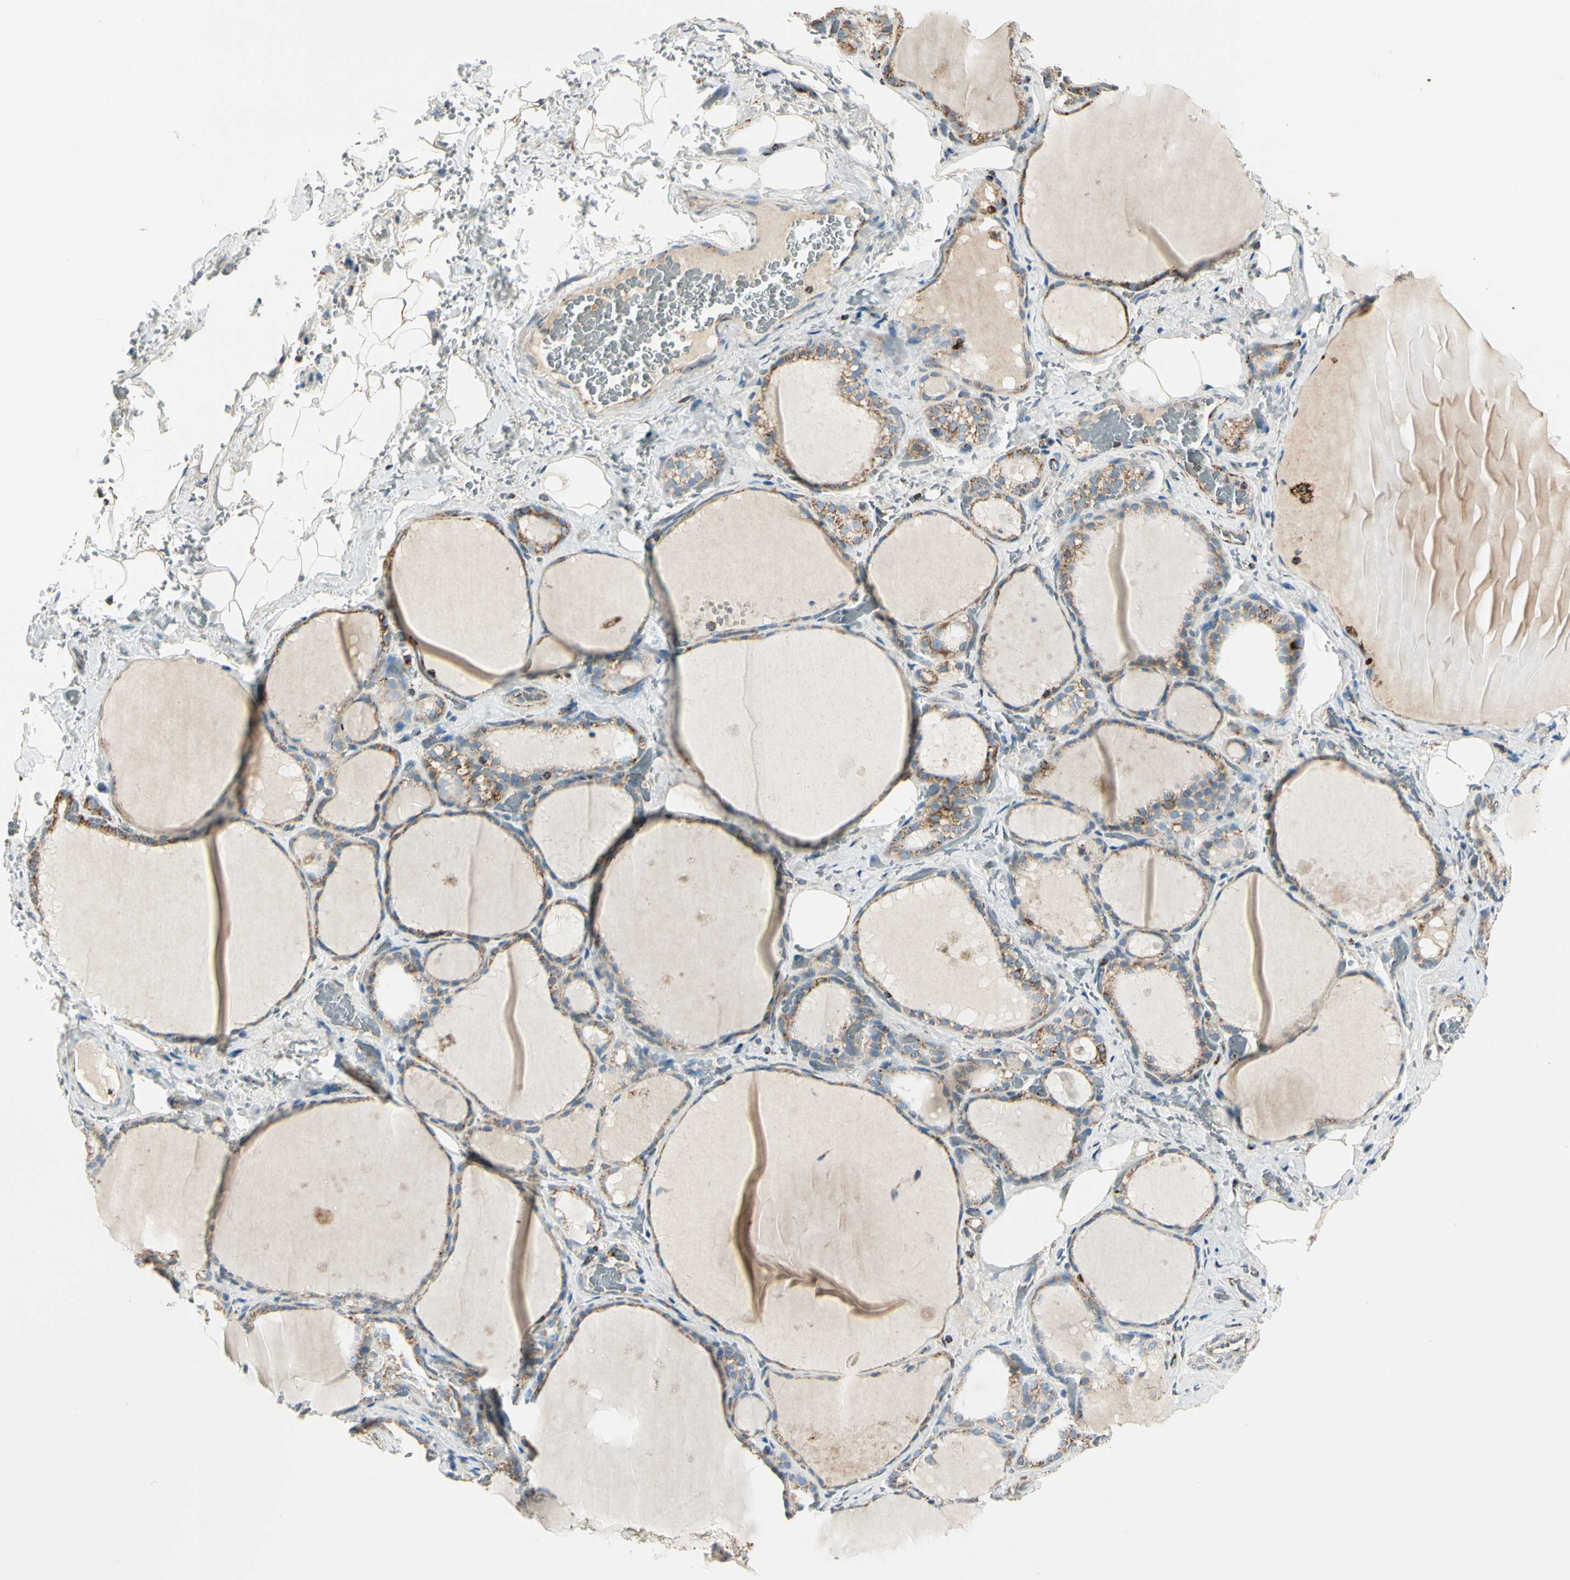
{"staining": {"intensity": "weak", "quantity": ">75%", "location": "cytoplasmic/membranous"}, "tissue": "thyroid gland", "cell_type": "Glandular cells", "image_type": "normal", "snomed": [{"axis": "morphology", "description": "Normal tissue, NOS"}, {"axis": "topography", "description": "Thyroid gland"}], "caption": "This is an image of immunohistochemistry (IHC) staining of unremarkable thyroid gland, which shows weak positivity in the cytoplasmic/membranous of glandular cells.", "gene": "ME2", "patient": {"sex": "male", "age": 61}}